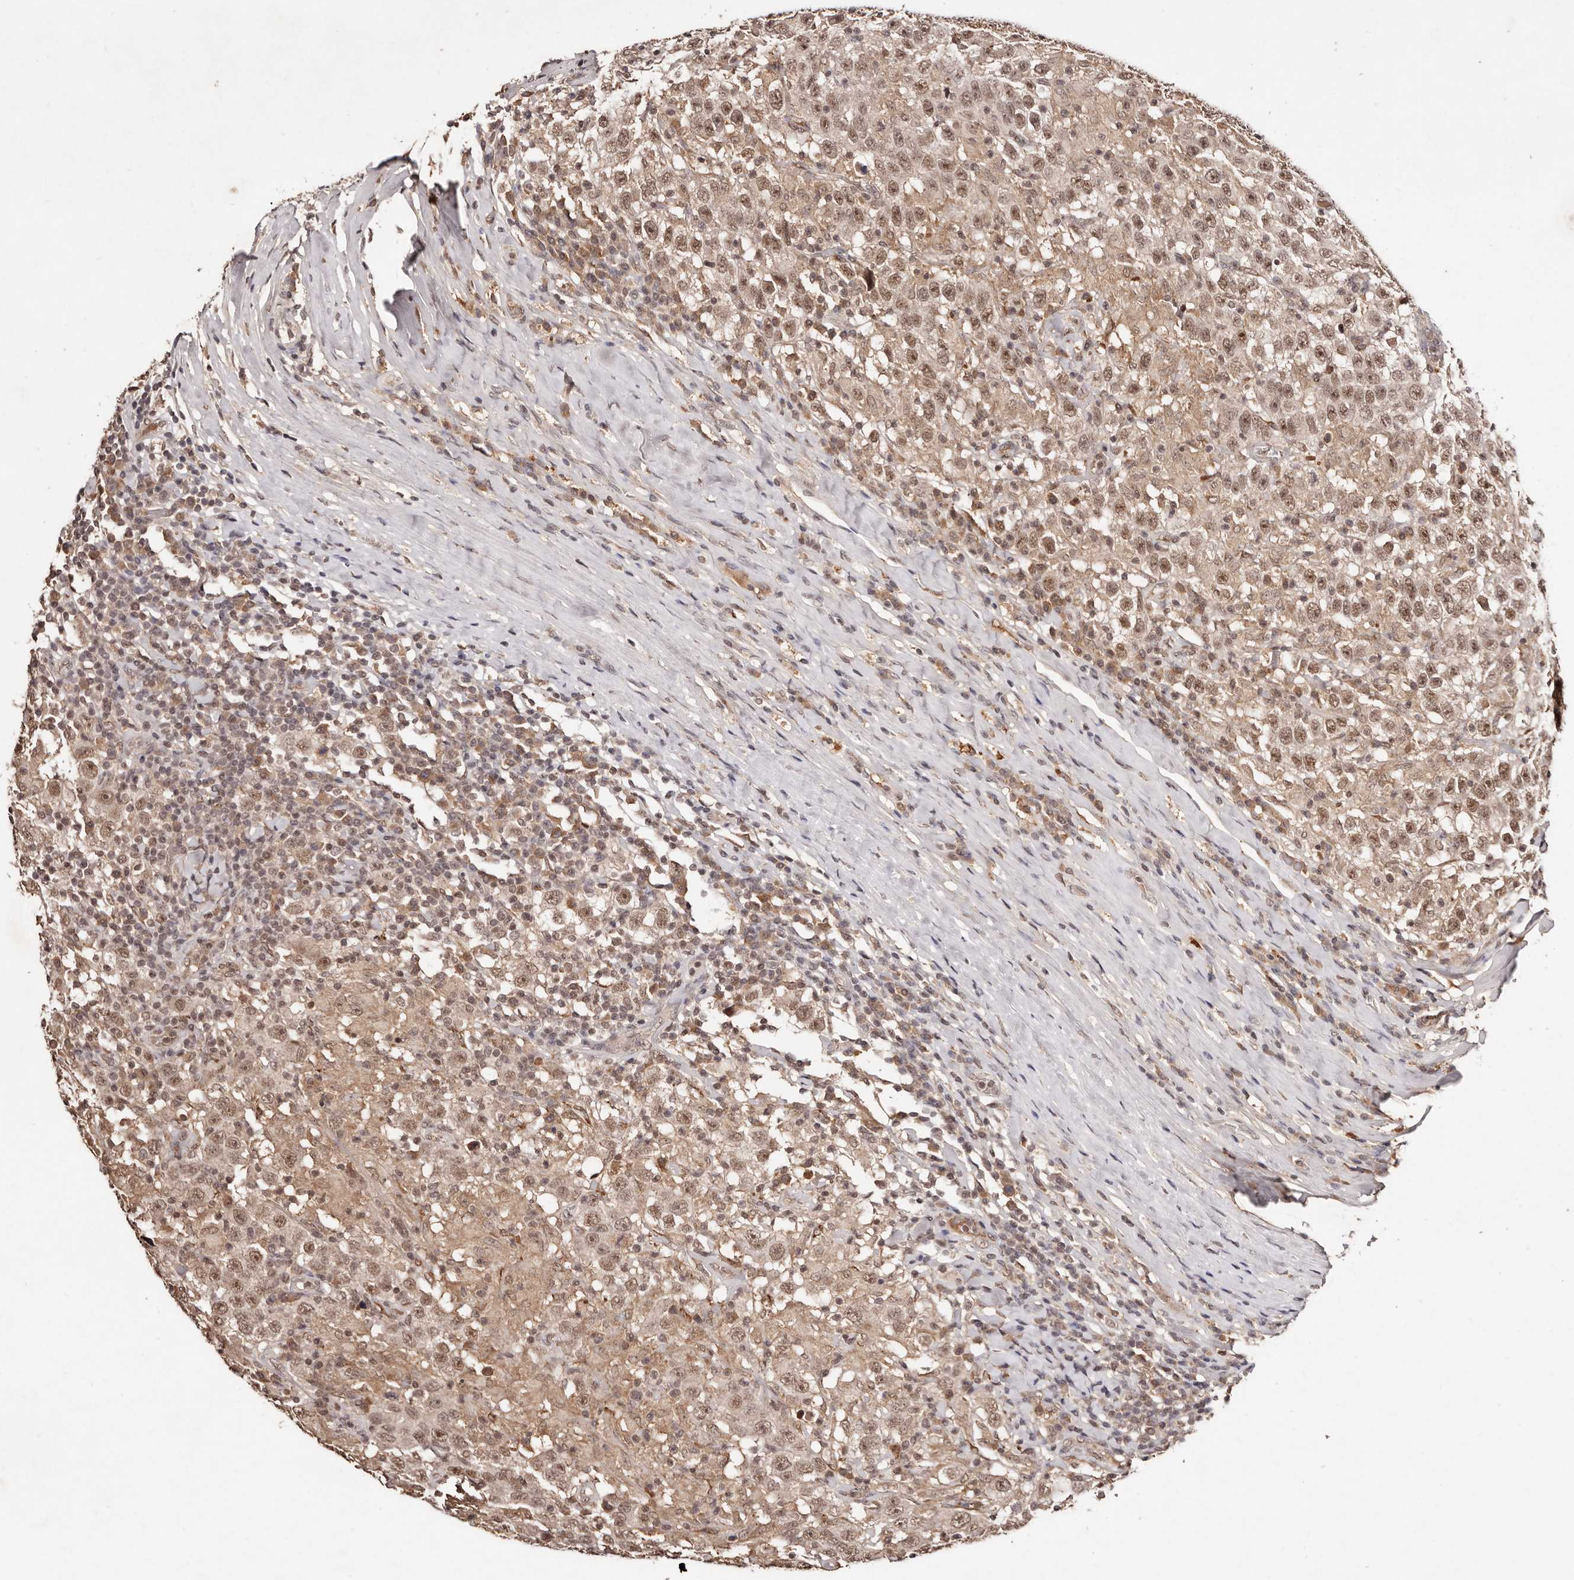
{"staining": {"intensity": "moderate", "quantity": ">75%", "location": "nuclear"}, "tissue": "testis cancer", "cell_type": "Tumor cells", "image_type": "cancer", "snomed": [{"axis": "morphology", "description": "Seminoma, NOS"}, {"axis": "topography", "description": "Testis"}], "caption": "Testis seminoma stained with immunohistochemistry (IHC) reveals moderate nuclear expression in approximately >75% of tumor cells. (brown staining indicates protein expression, while blue staining denotes nuclei).", "gene": "BICRAL", "patient": {"sex": "male", "age": 41}}